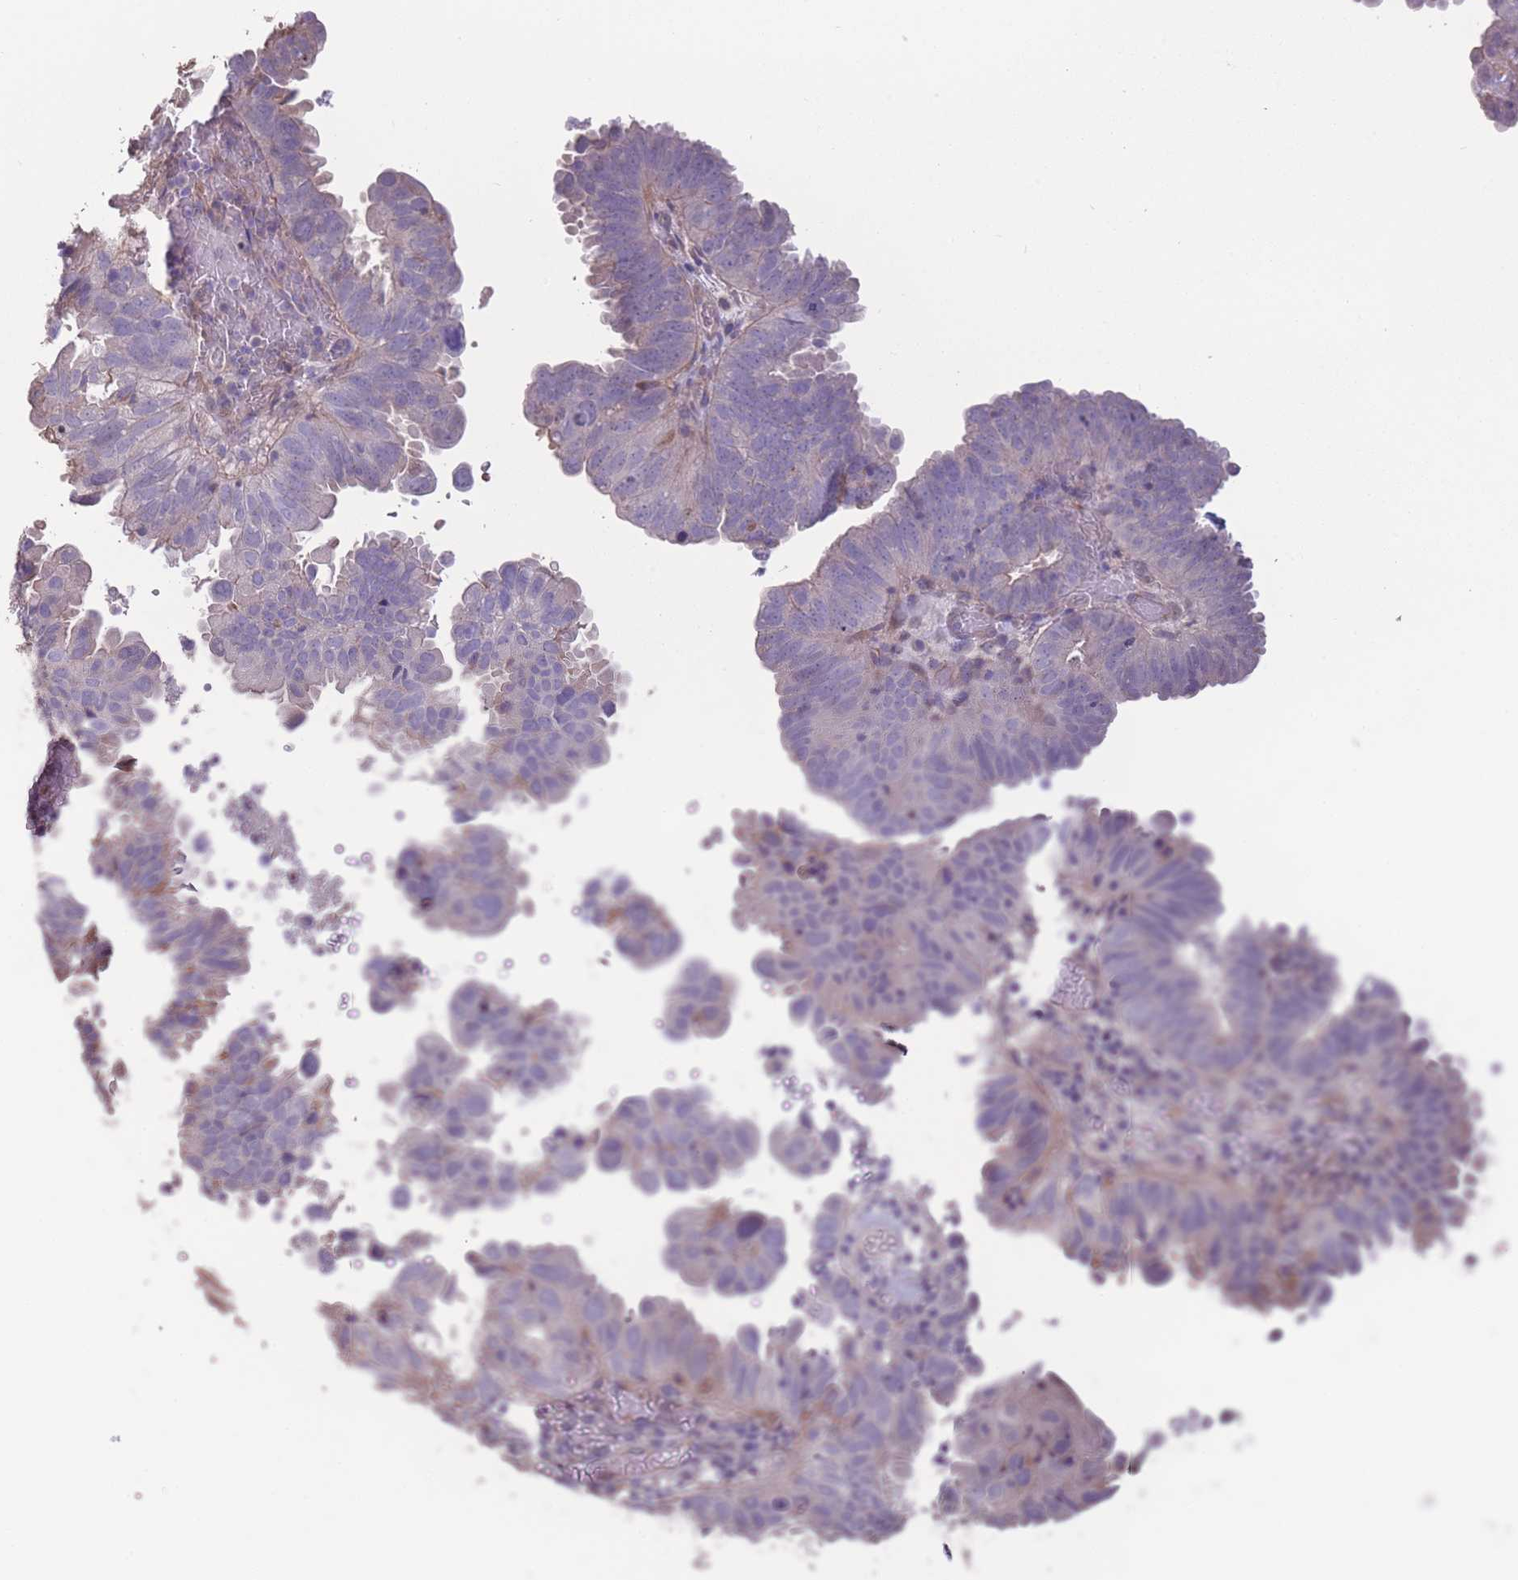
{"staining": {"intensity": "negative", "quantity": "none", "location": "none"}, "tissue": "endometrial cancer", "cell_type": "Tumor cells", "image_type": "cancer", "snomed": [{"axis": "morphology", "description": "Adenocarcinoma, NOS"}, {"axis": "topography", "description": "Uterus"}], "caption": "The immunohistochemistry (IHC) micrograph has no significant staining in tumor cells of endometrial cancer tissue.", "gene": "RSPH10B", "patient": {"sex": "female", "age": 77}}